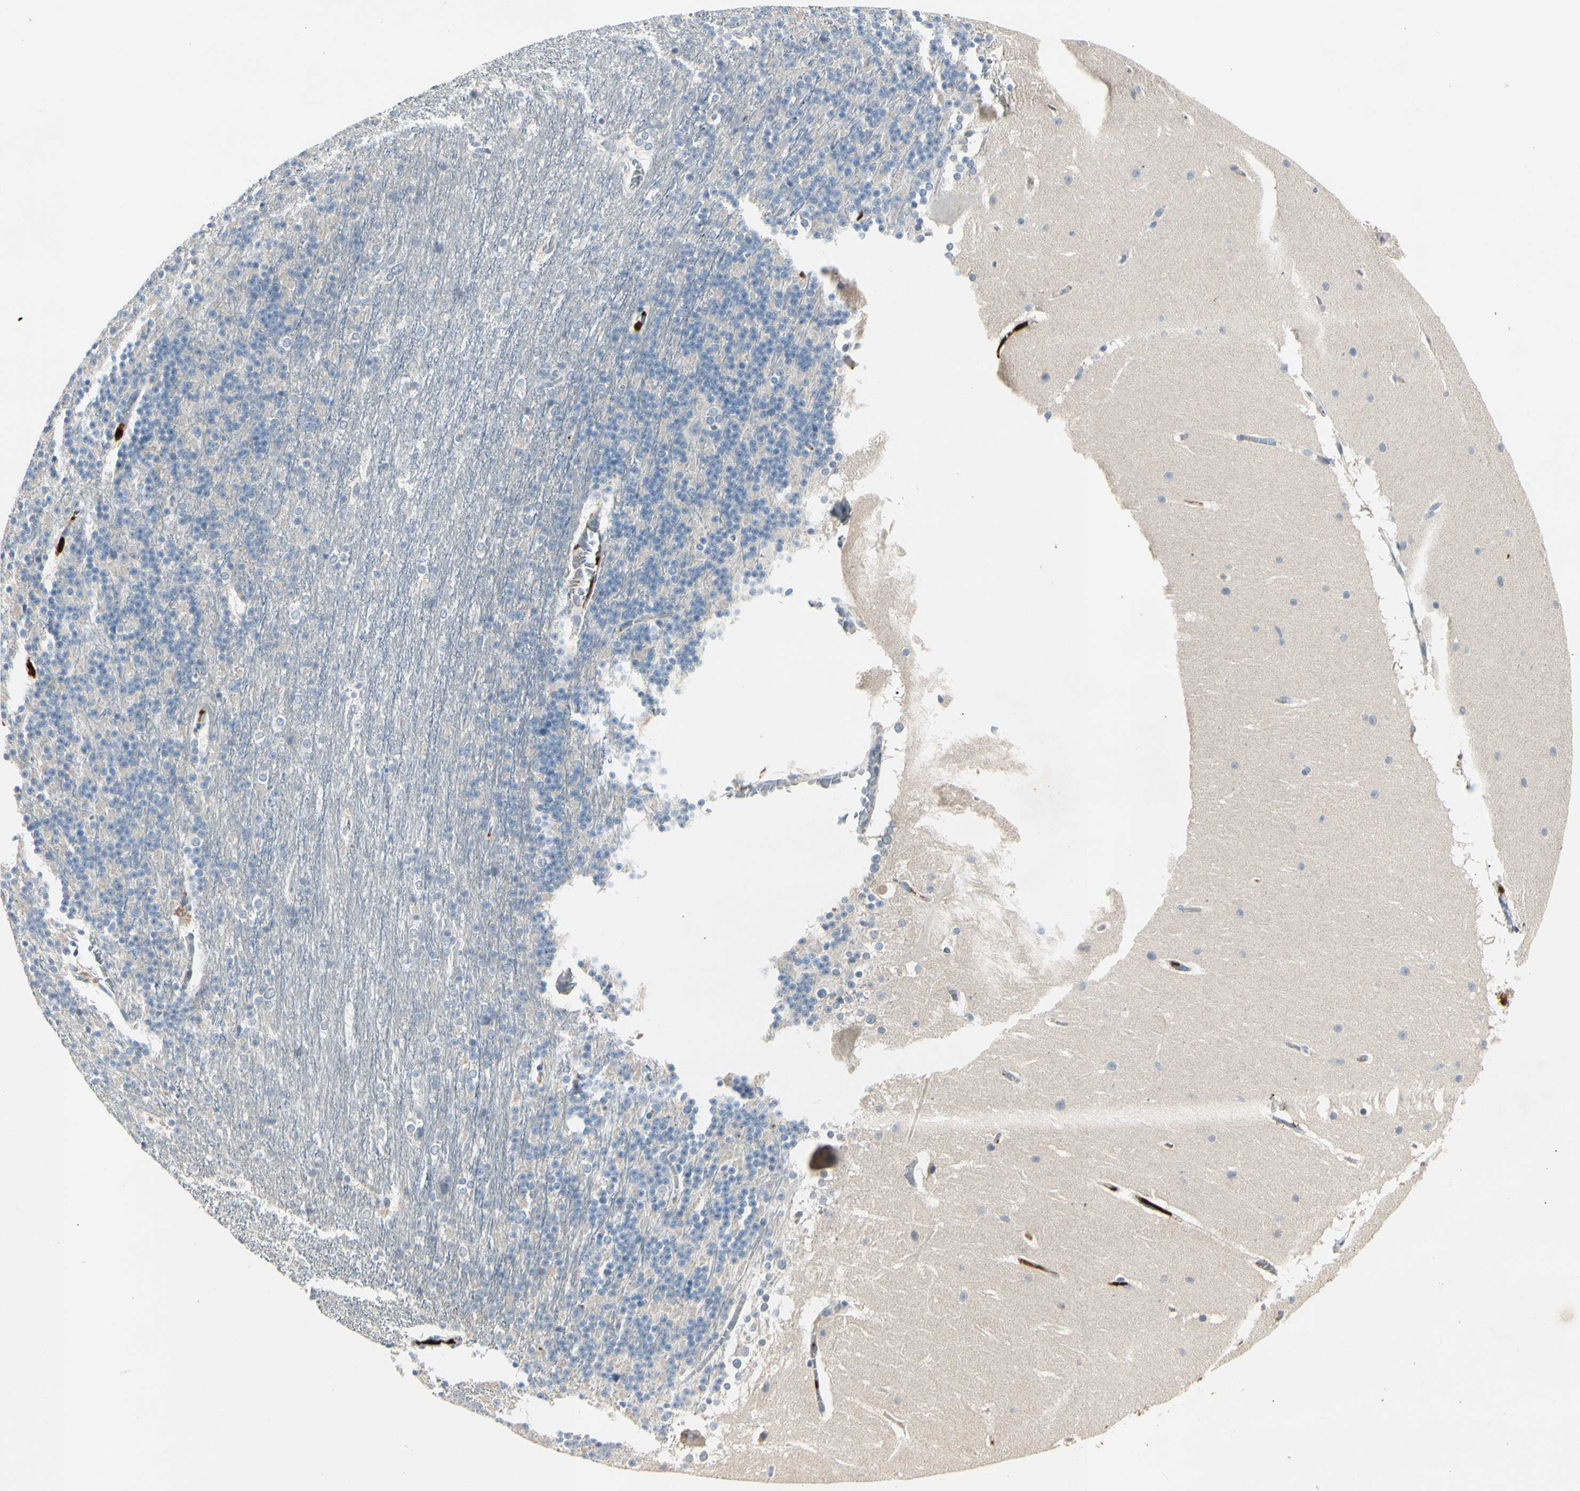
{"staining": {"intensity": "negative", "quantity": "none", "location": "none"}, "tissue": "cerebellum", "cell_type": "Cells in granular layer", "image_type": "normal", "snomed": [{"axis": "morphology", "description": "Normal tissue, NOS"}, {"axis": "topography", "description": "Cerebellum"}], "caption": "Immunohistochemistry photomicrograph of benign cerebellum: human cerebellum stained with DAB (3,3'-diaminobenzidine) demonstrates no significant protein expression in cells in granular layer.", "gene": "SKIL", "patient": {"sex": "female", "age": 19}}